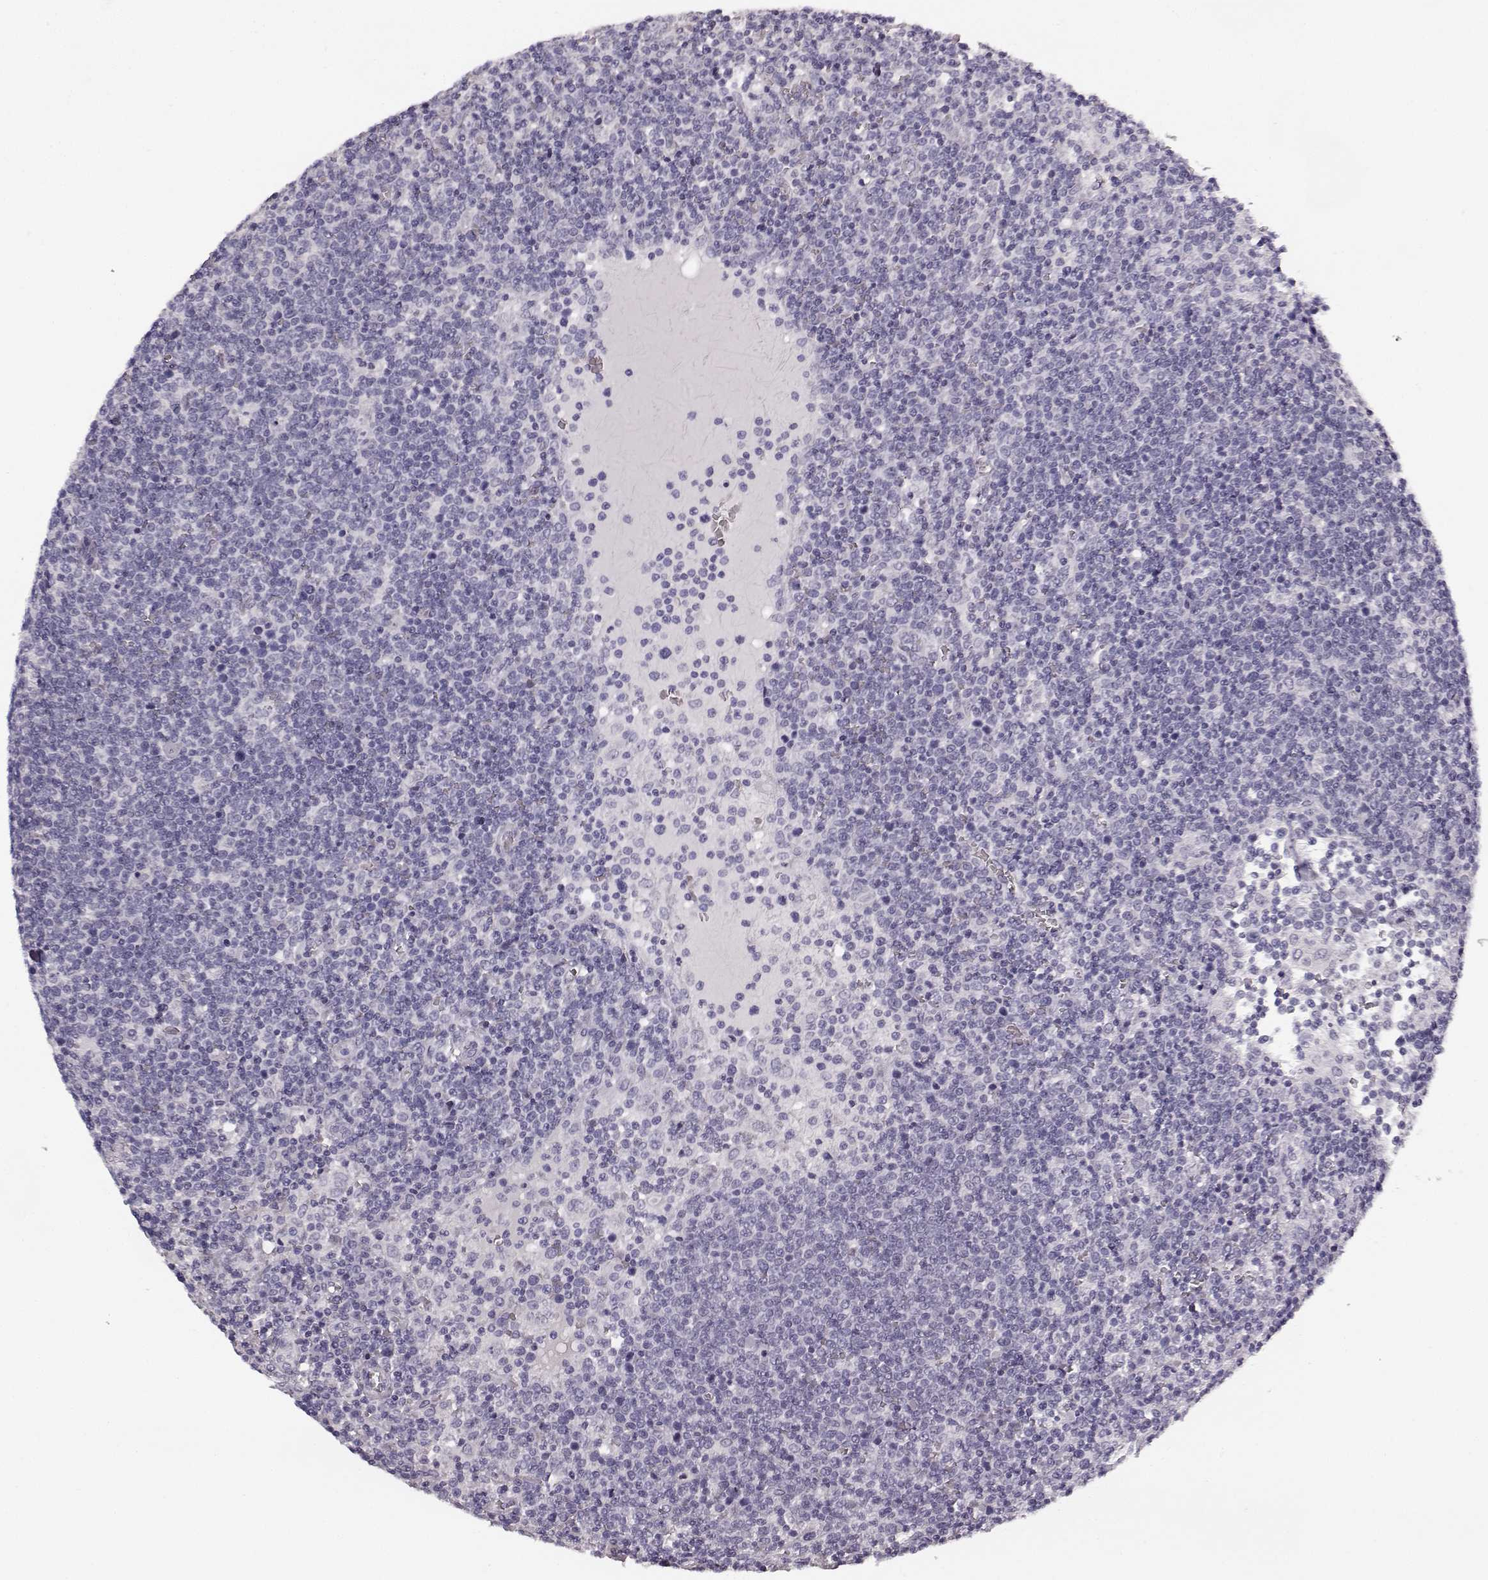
{"staining": {"intensity": "negative", "quantity": "none", "location": "none"}, "tissue": "lymphoma", "cell_type": "Tumor cells", "image_type": "cancer", "snomed": [{"axis": "morphology", "description": "Malignant lymphoma, non-Hodgkin's type, High grade"}, {"axis": "topography", "description": "Lymph node"}], "caption": "This is an immunohistochemistry micrograph of human lymphoma. There is no staining in tumor cells.", "gene": "TMPRSS15", "patient": {"sex": "male", "age": 61}}